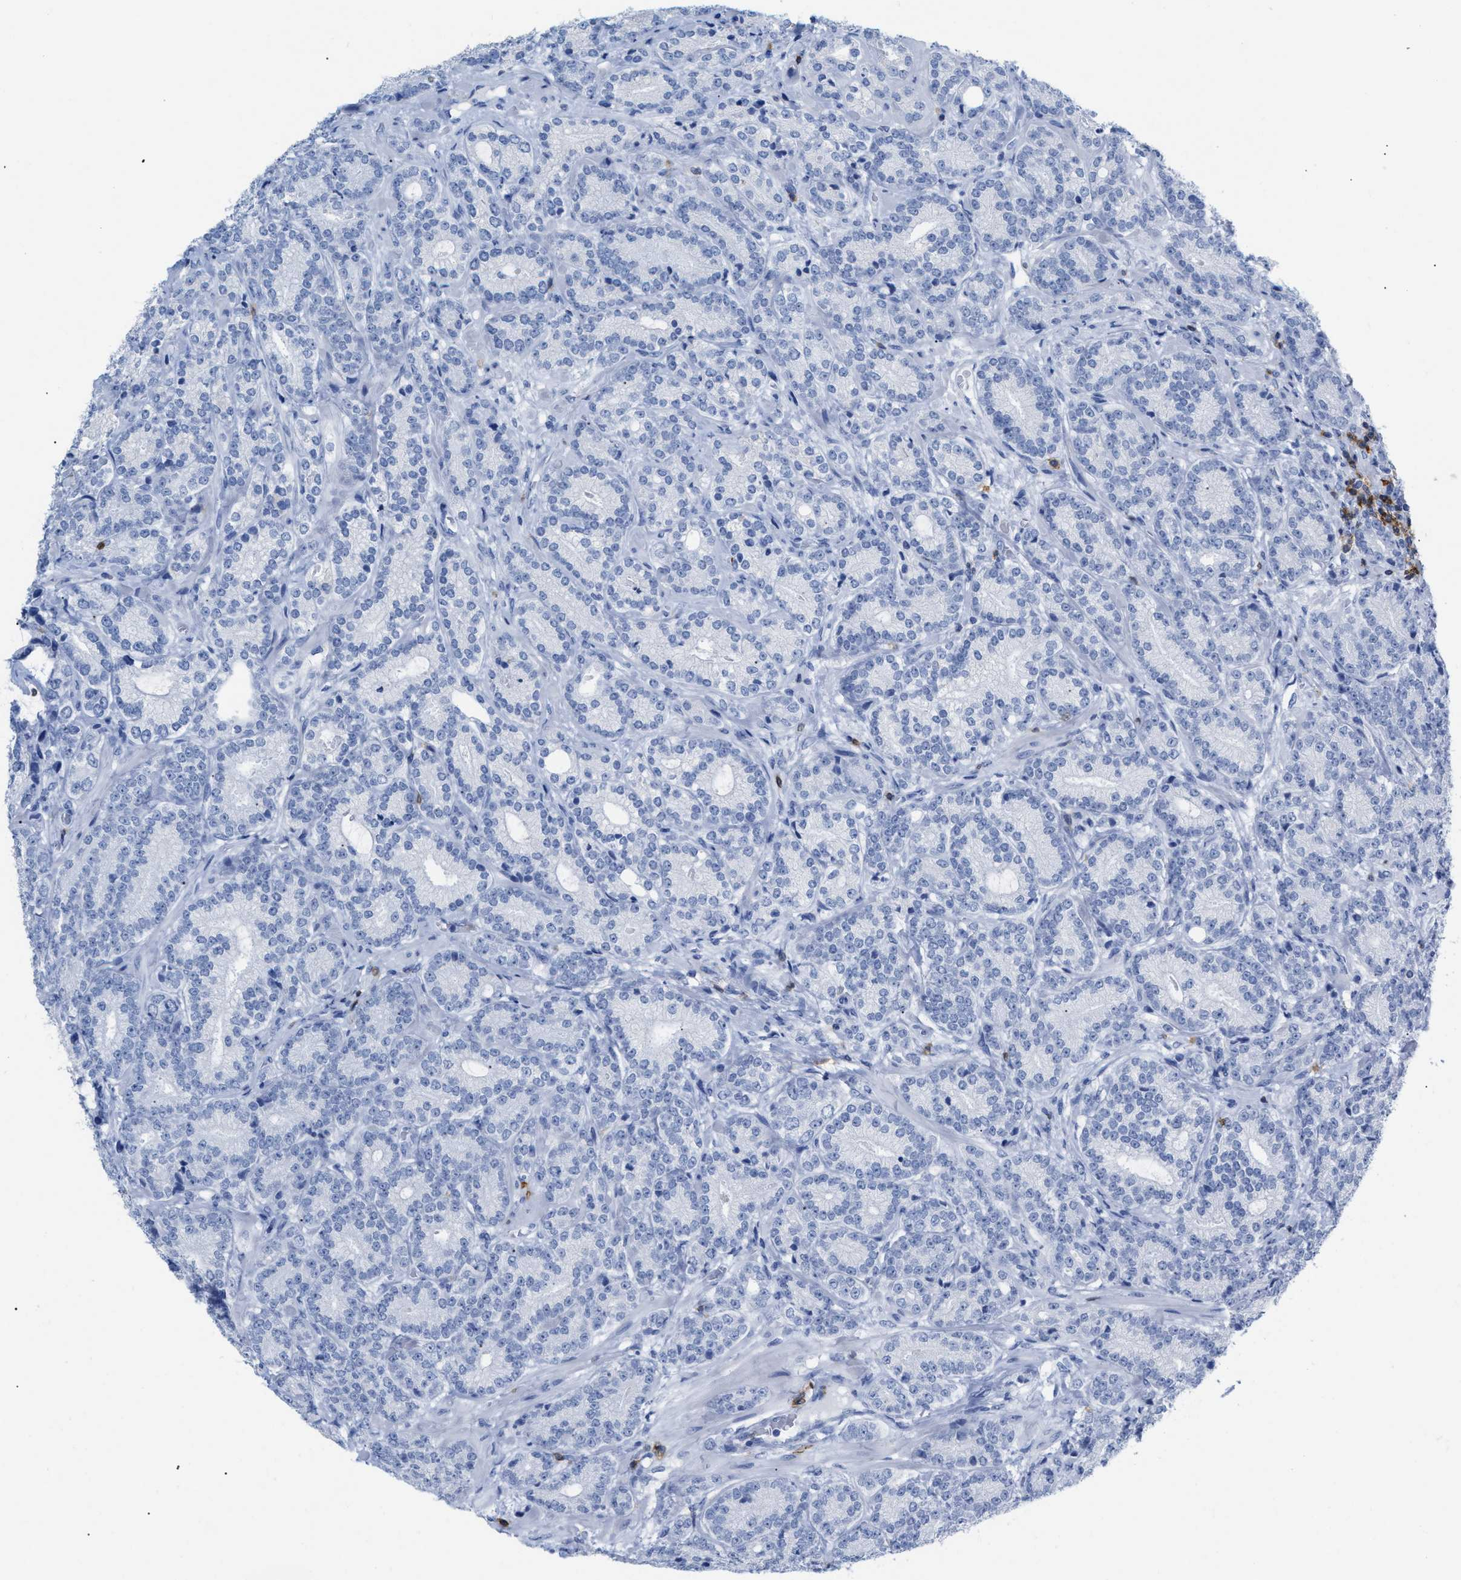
{"staining": {"intensity": "negative", "quantity": "none", "location": "none"}, "tissue": "prostate cancer", "cell_type": "Tumor cells", "image_type": "cancer", "snomed": [{"axis": "morphology", "description": "Adenocarcinoma, High grade"}, {"axis": "topography", "description": "Prostate"}], "caption": "The histopathology image shows no staining of tumor cells in prostate cancer (adenocarcinoma (high-grade)).", "gene": "CD5", "patient": {"sex": "male", "age": 61}}